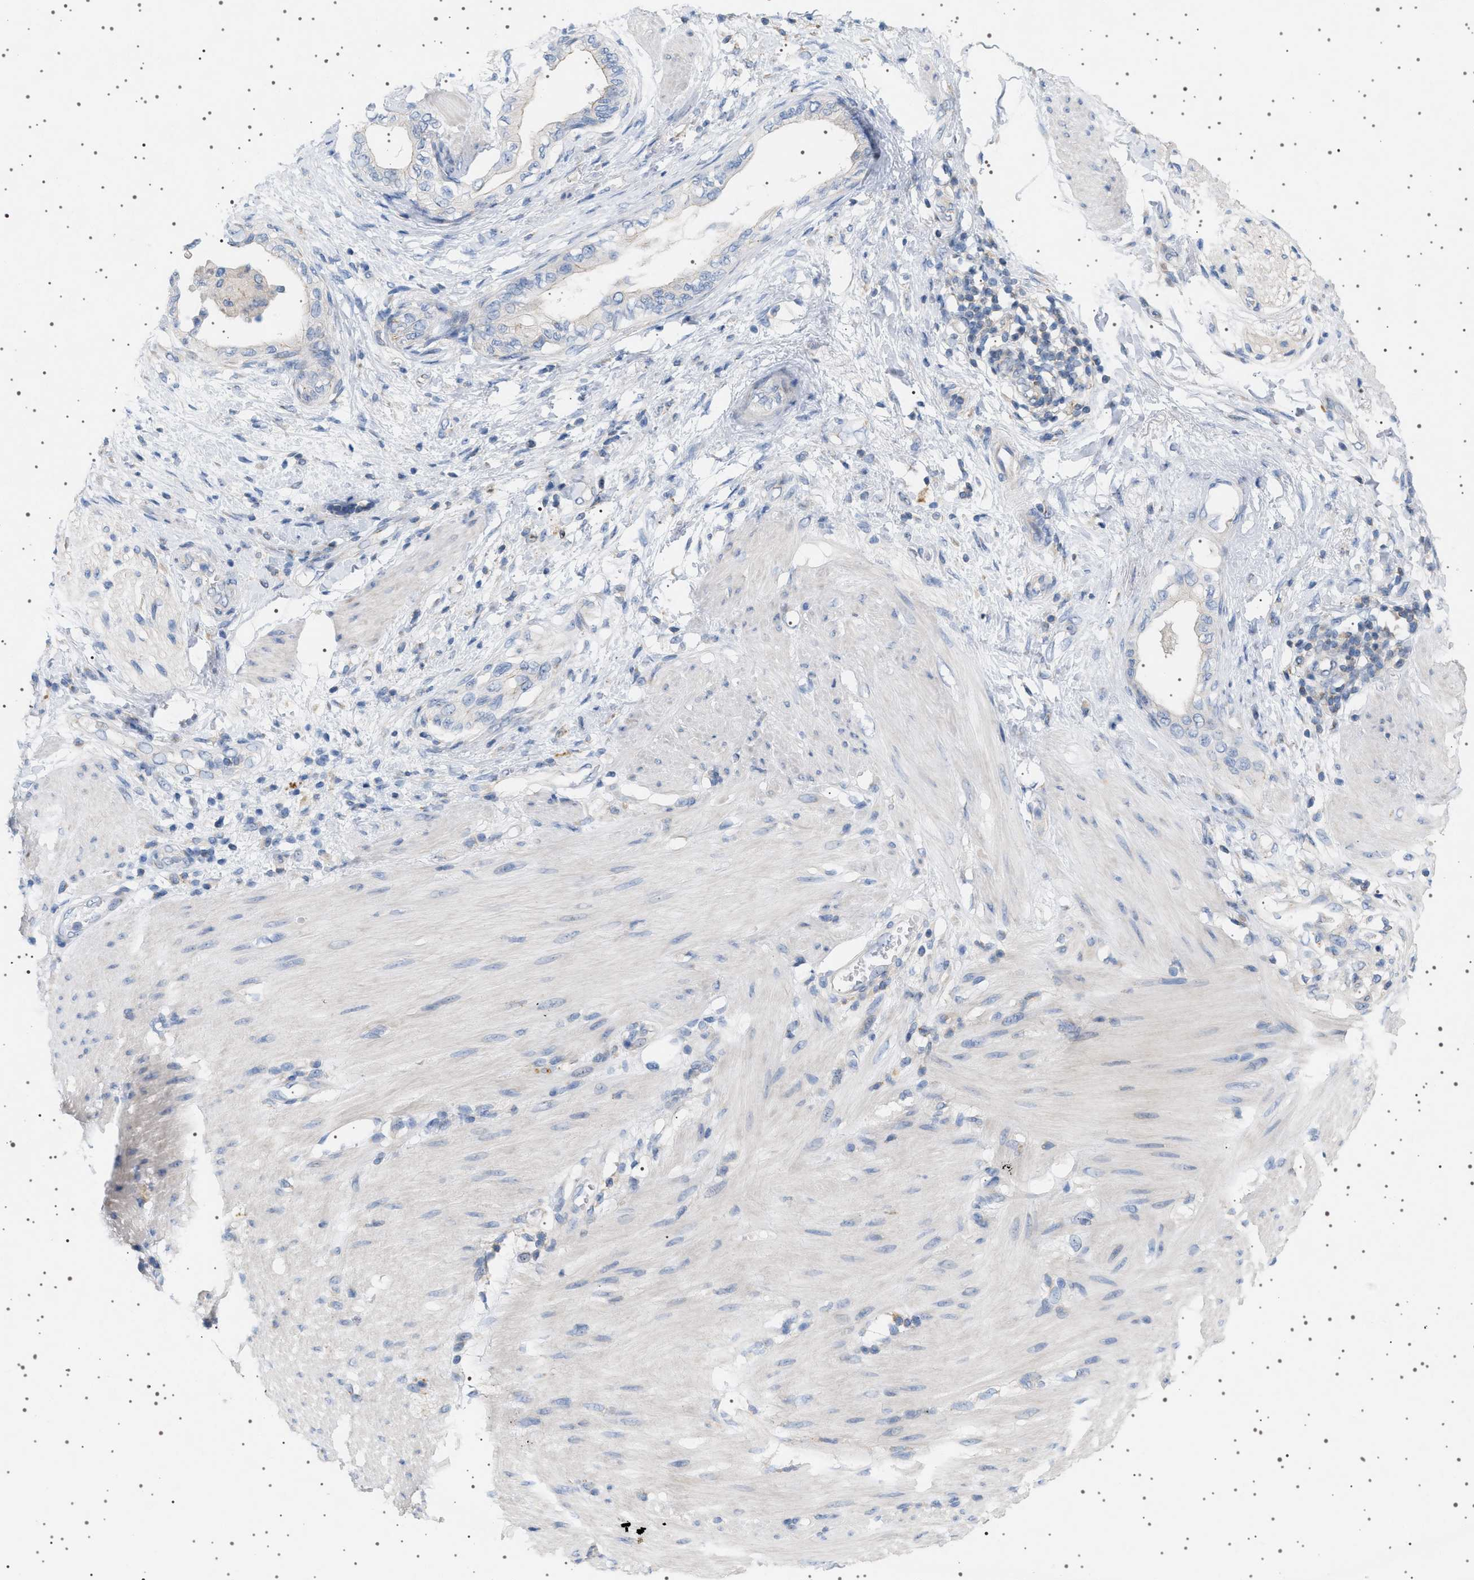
{"staining": {"intensity": "negative", "quantity": "none", "location": "none"}, "tissue": "pancreatic cancer", "cell_type": "Tumor cells", "image_type": "cancer", "snomed": [{"axis": "morphology", "description": "Normal tissue, NOS"}, {"axis": "morphology", "description": "Adenocarcinoma, NOS"}, {"axis": "topography", "description": "Pancreas"}, {"axis": "topography", "description": "Duodenum"}], "caption": "Tumor cells show no significant protein positivity in adenocarcinoma (pancreatic).", "gene": "ADCY10", "patient": {"sex": "female", "age": 60}}